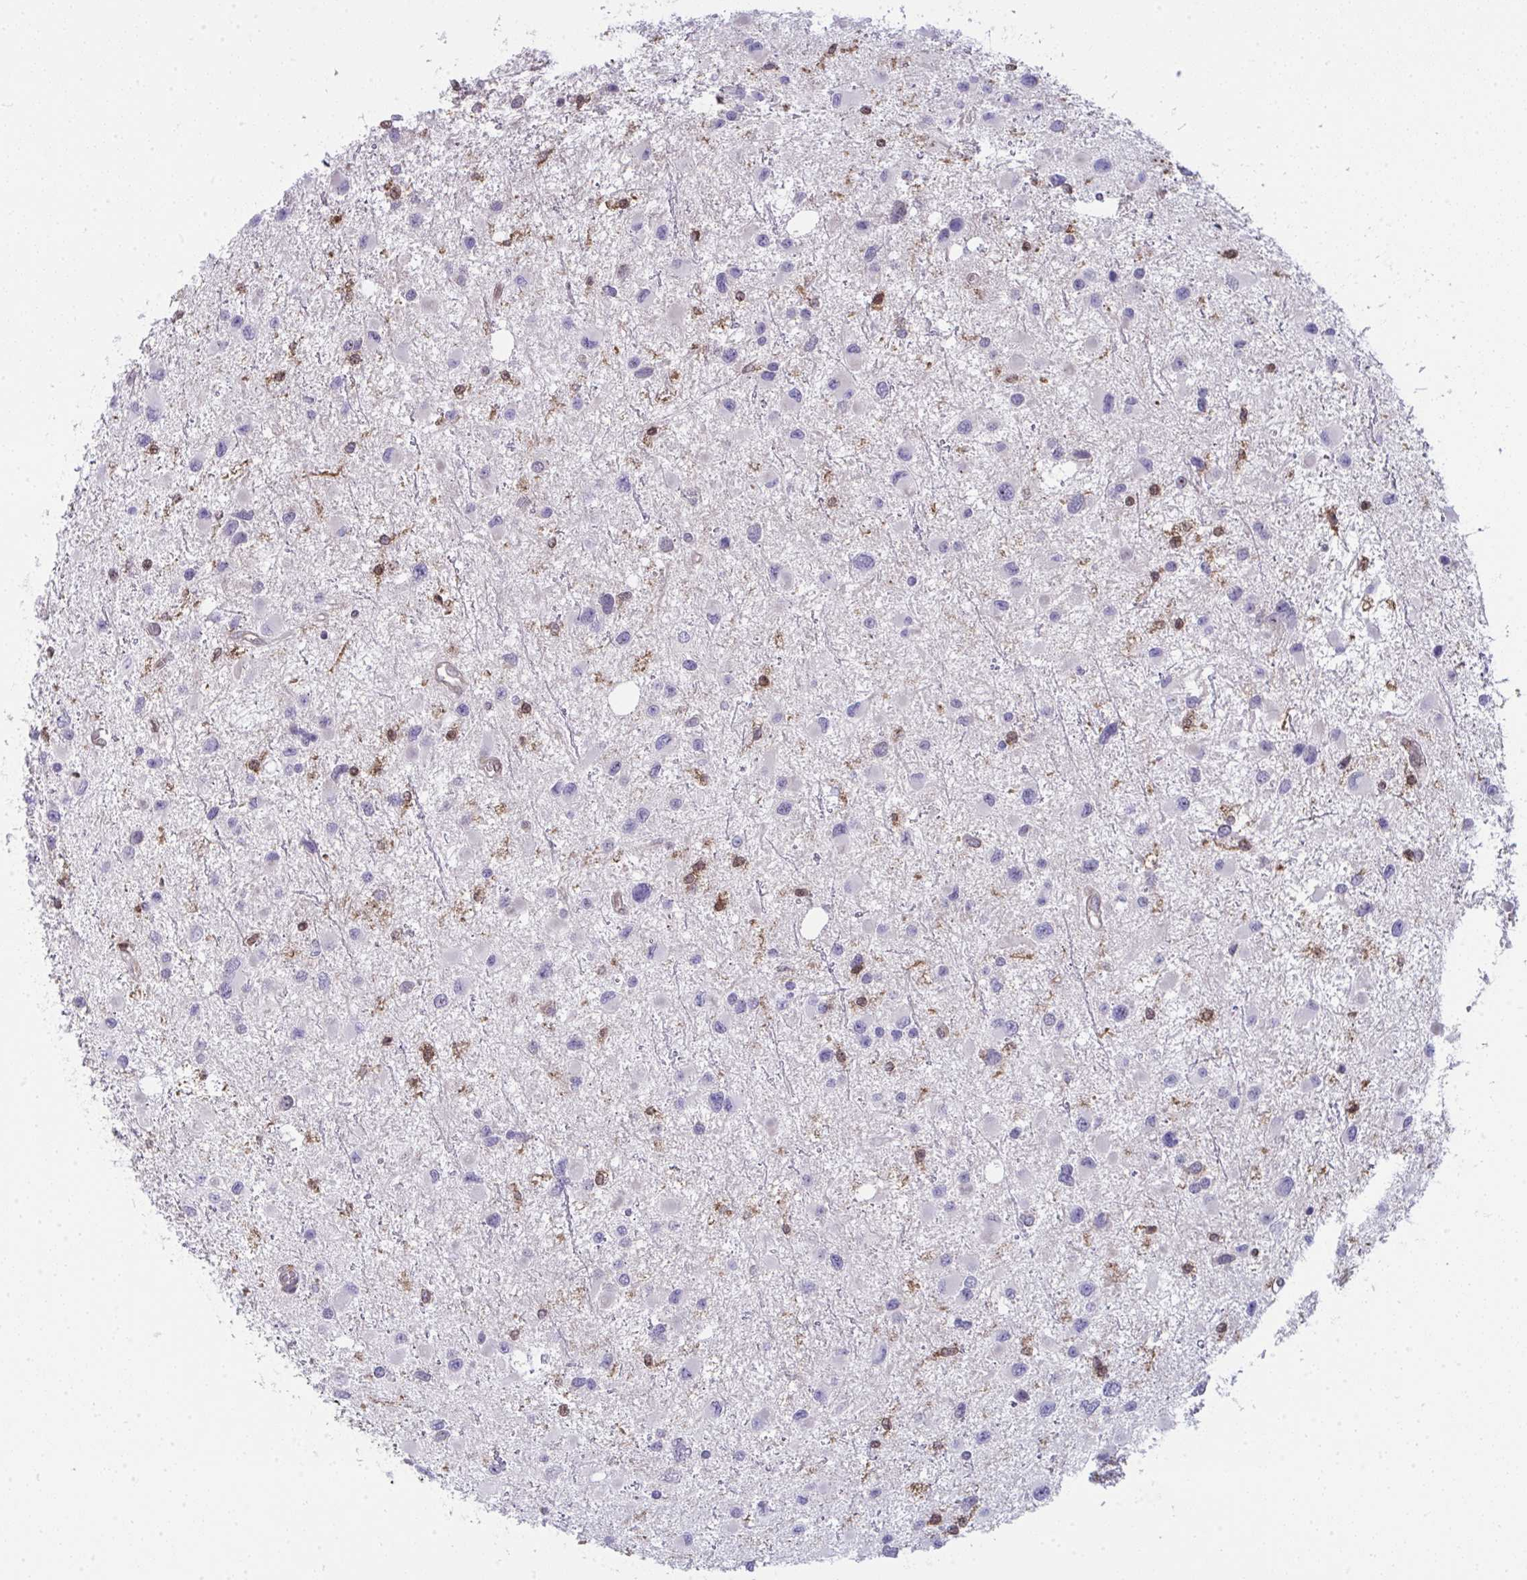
{"staining": {"intensity": "moderate", "quantity": "<25%", "location": "cytoplasmic/membranous,nuclear"}, "tissue": "glioma", "cell_type": "Tumor cells", "image_type": "cancer", "snomed": [{"axis": "morphology", "description": "Glioma, malignant, Low grade"}, {"axis": "topography", "description": "Brain"}], "caption": "Malignant low-grade glioma tissue reveals moderate cytoplasmic/membranous and nuclear expression in about <25% of tumor cells, visualized by immunohistochemistry.", "gene": "ALDH16A1", "patient": {"sex": "female", "age": 32}}